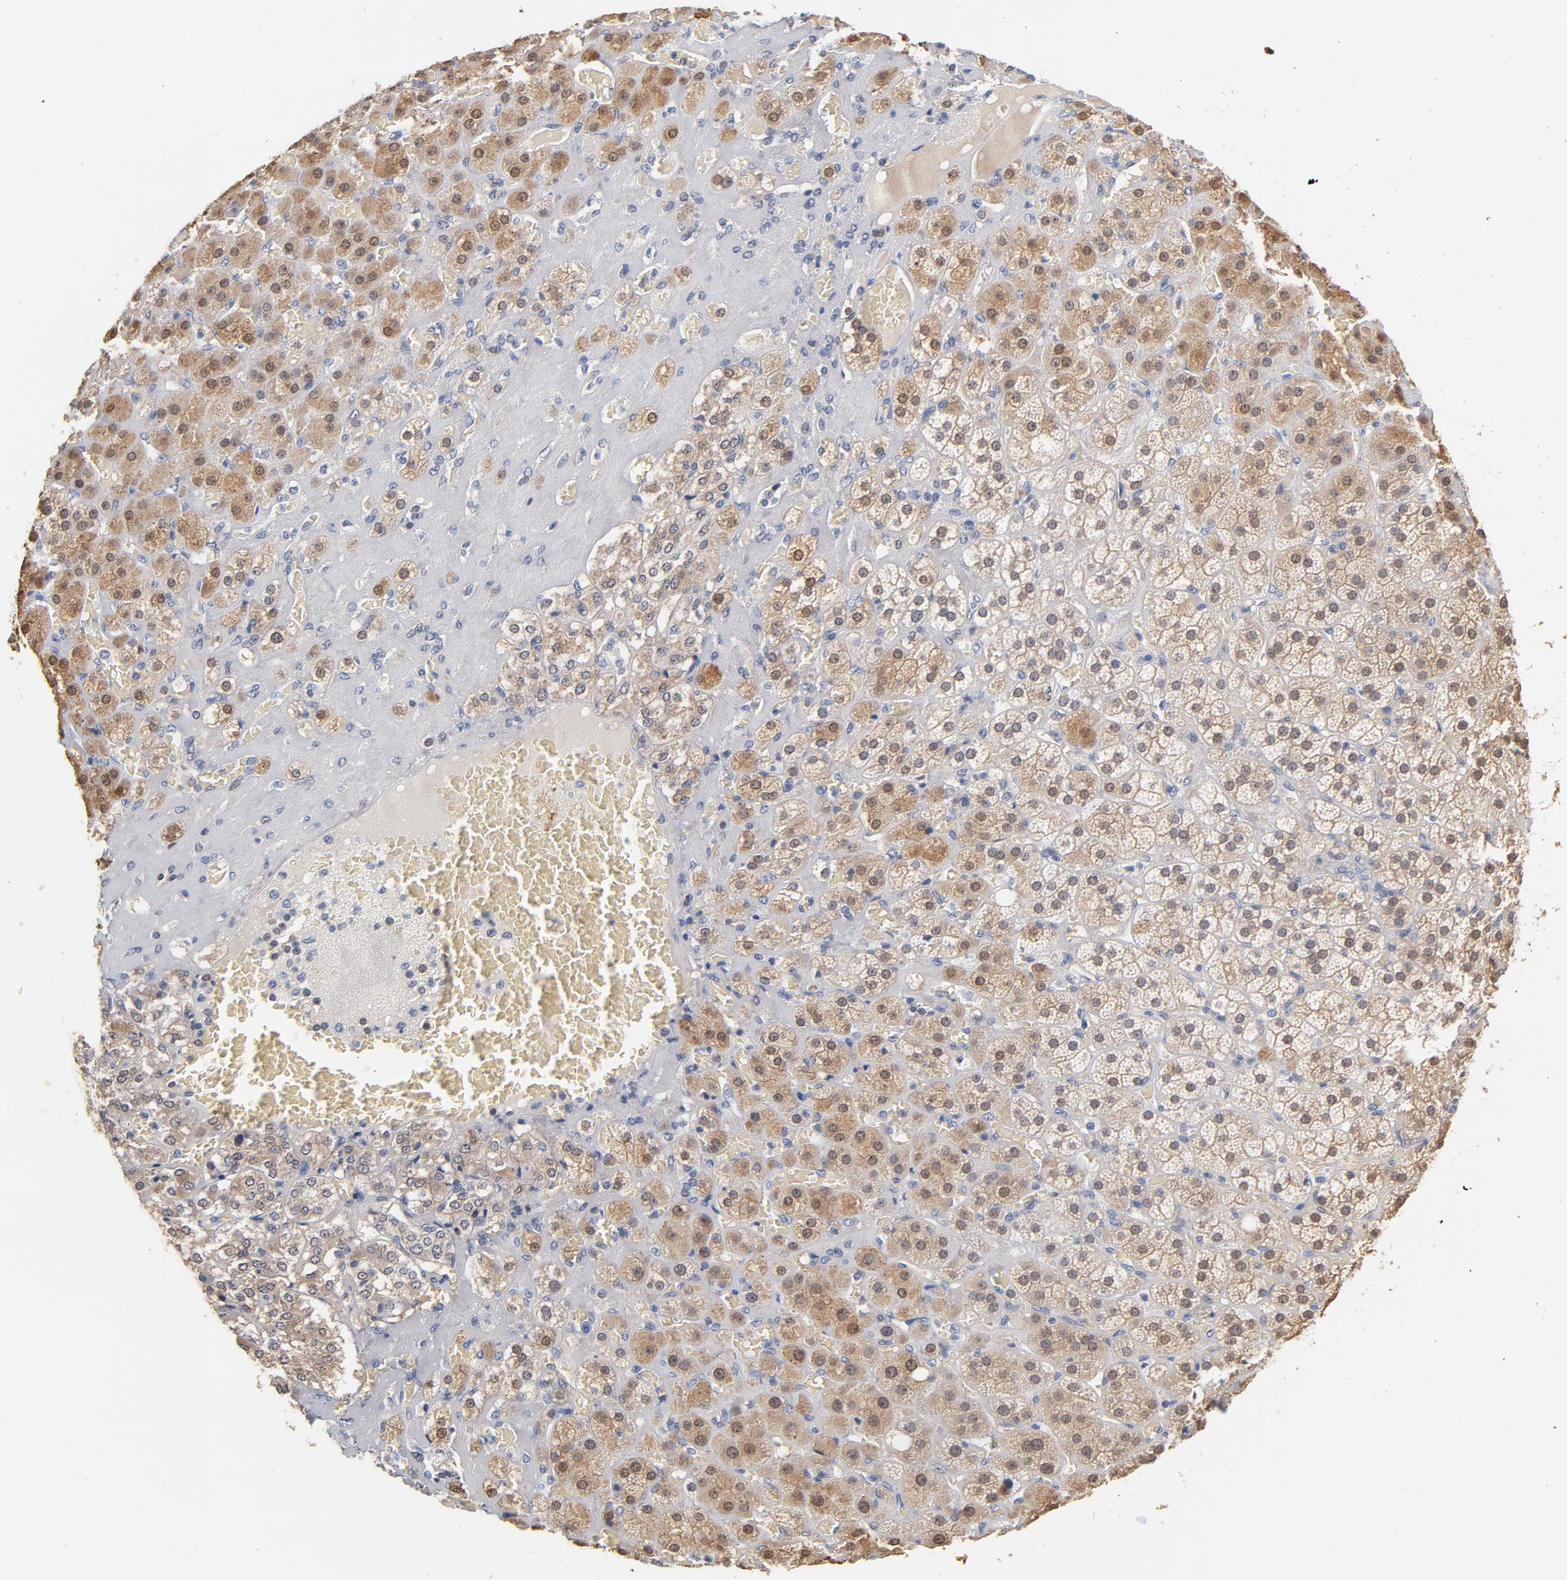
{"staining": {"intensity": "moderate", "quantity": ">75%", "location": "cytoplasmic/membranous"}, "tissue": "adrenal gland", "cell_type": "Glandular cells", "image_type": "normal", "snomed": [{"axis": "morphology", "description": "Normal tissue, NOS"}, {"axis": "topography", "description": "Adrenal gland"}], "caption": "This micrograph demonstrates immunohistochemistry (IHC) staining of unremarkable human adrenal gland, with medium moderate cytoplasmic/membranous expression in approximately >75% of glandular cells.", "gene": "MIF", "patient": {"sex": "female", "age": 71}}